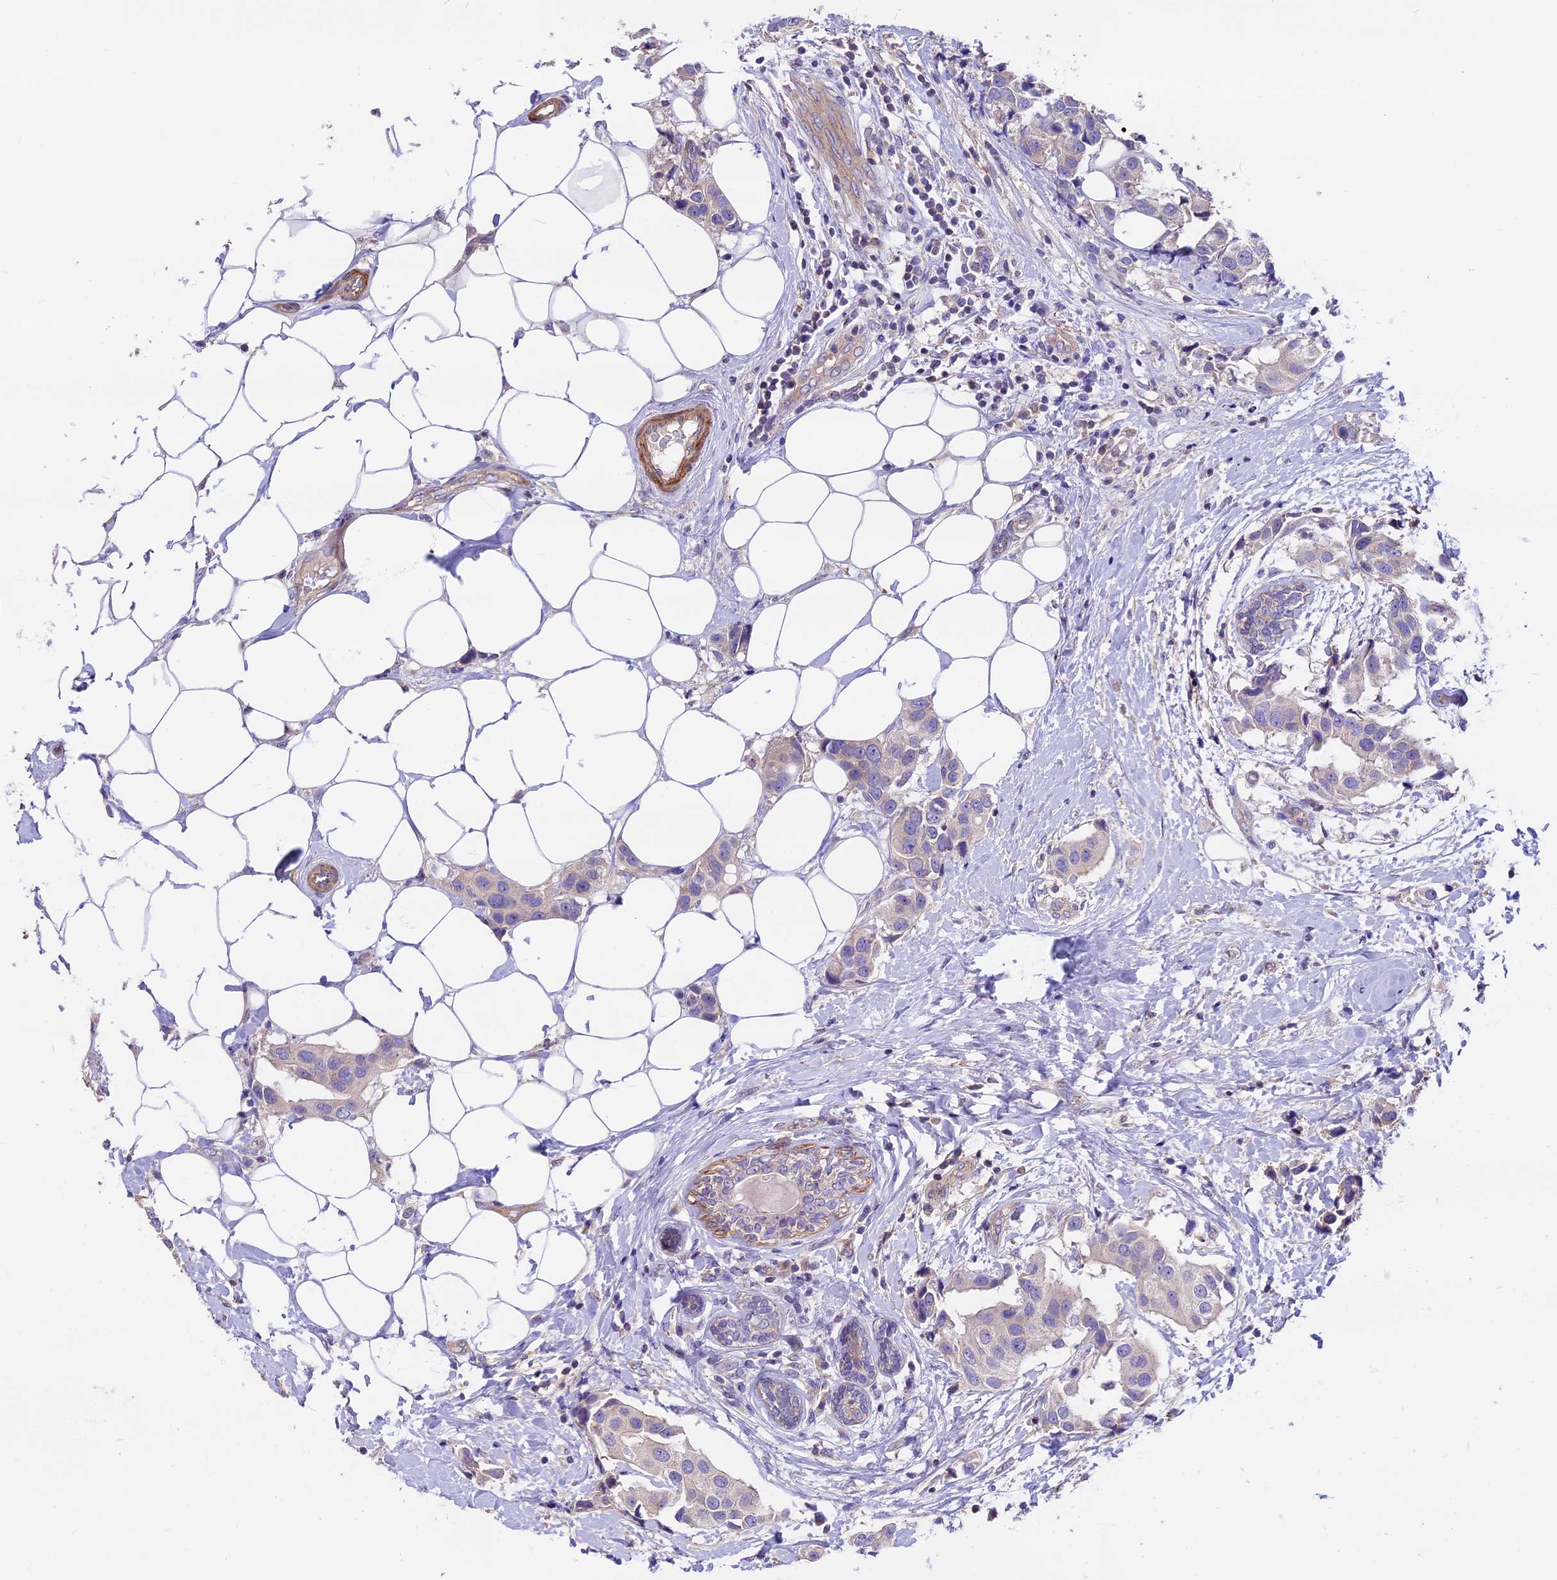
{"staining": {"intensity": "negative", "quantity": "none", "location": "none"}, "tissue": "breast cancer", "cell_type": "Tumor cells", "image_type": "cancer", "snomed": [{"axis": "morphology", "description": "Normal tissue, NOS"}, {"axis": "morphology", "description": "Duct carcinoma"}, {"axis": "topography", "description": "Breast"}], "caption": "Immunohistochemistry histopathology image of neoplastic tissue: human breast cancer (intraductal carcinoma) stained with DAB (3,3'-diaminobenzidine) displays no significant protein staining in tumor cells.", "gene": "ANO3", "patient": {"sex": "female", "age": 39}}